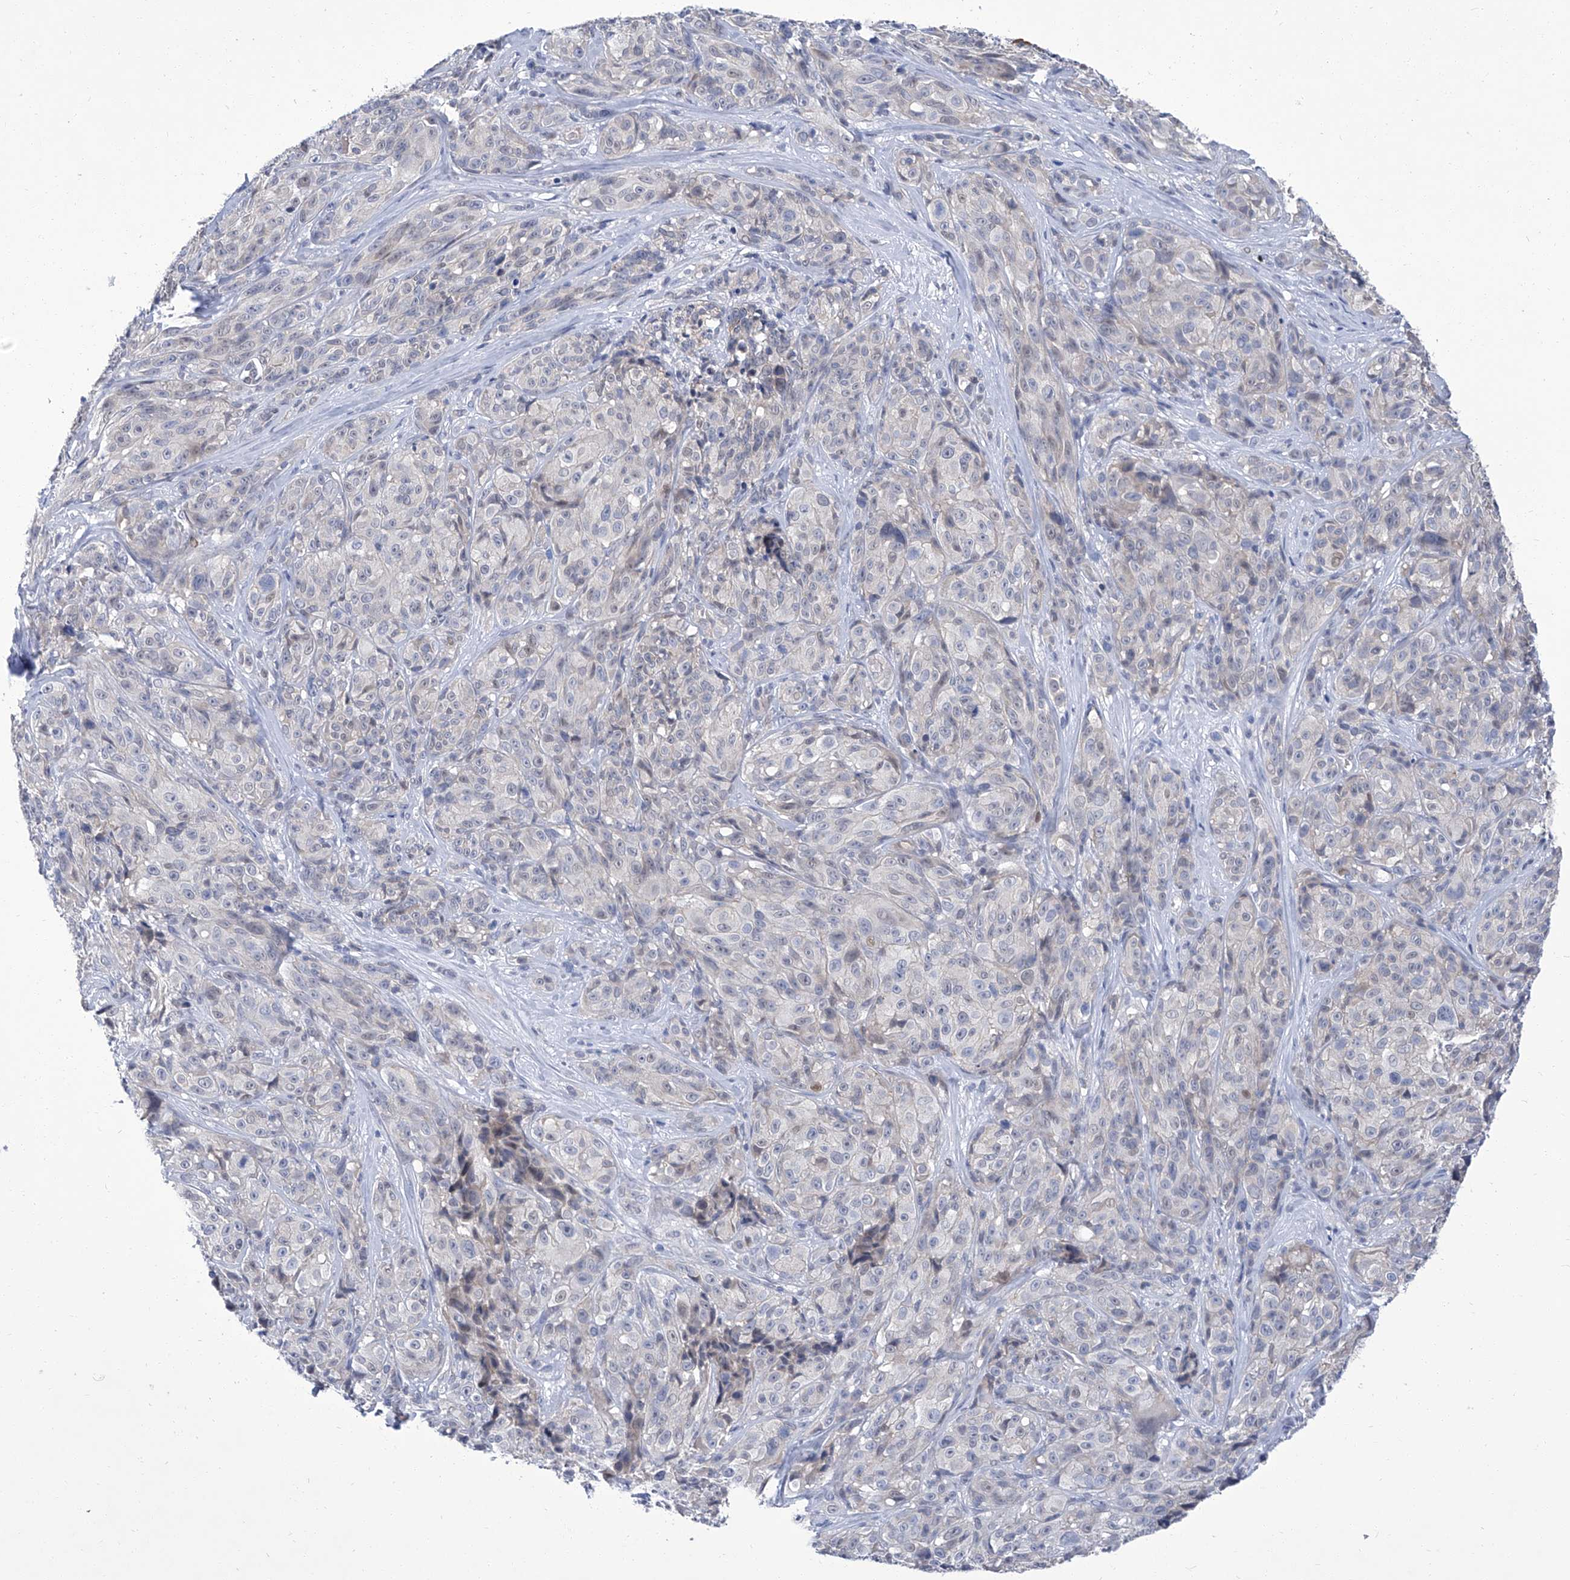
{"staining": {"intensity": "negative", "quantity": "none", "location": "none"}, "tissue": "melanoma", "cell_type": "Tumor cells", "image_type": "cancer", "snomed": [{"axis": "morphology", "description": "Malignant melanoma, NOS"}, {"axis": "topography", "description": "Skin"}], "caption": "Immunohistochemistry image of neoplastic tissue: human malignant melanoma stained with DAB (3,3'-diaminobenzidine) displays no significant protein expression in tumor cells. (Immunohistochemistry, brightfield microscopy, high magnification).", "gene": "PARD3", "patient": {"sex": "male", "age": 73}}